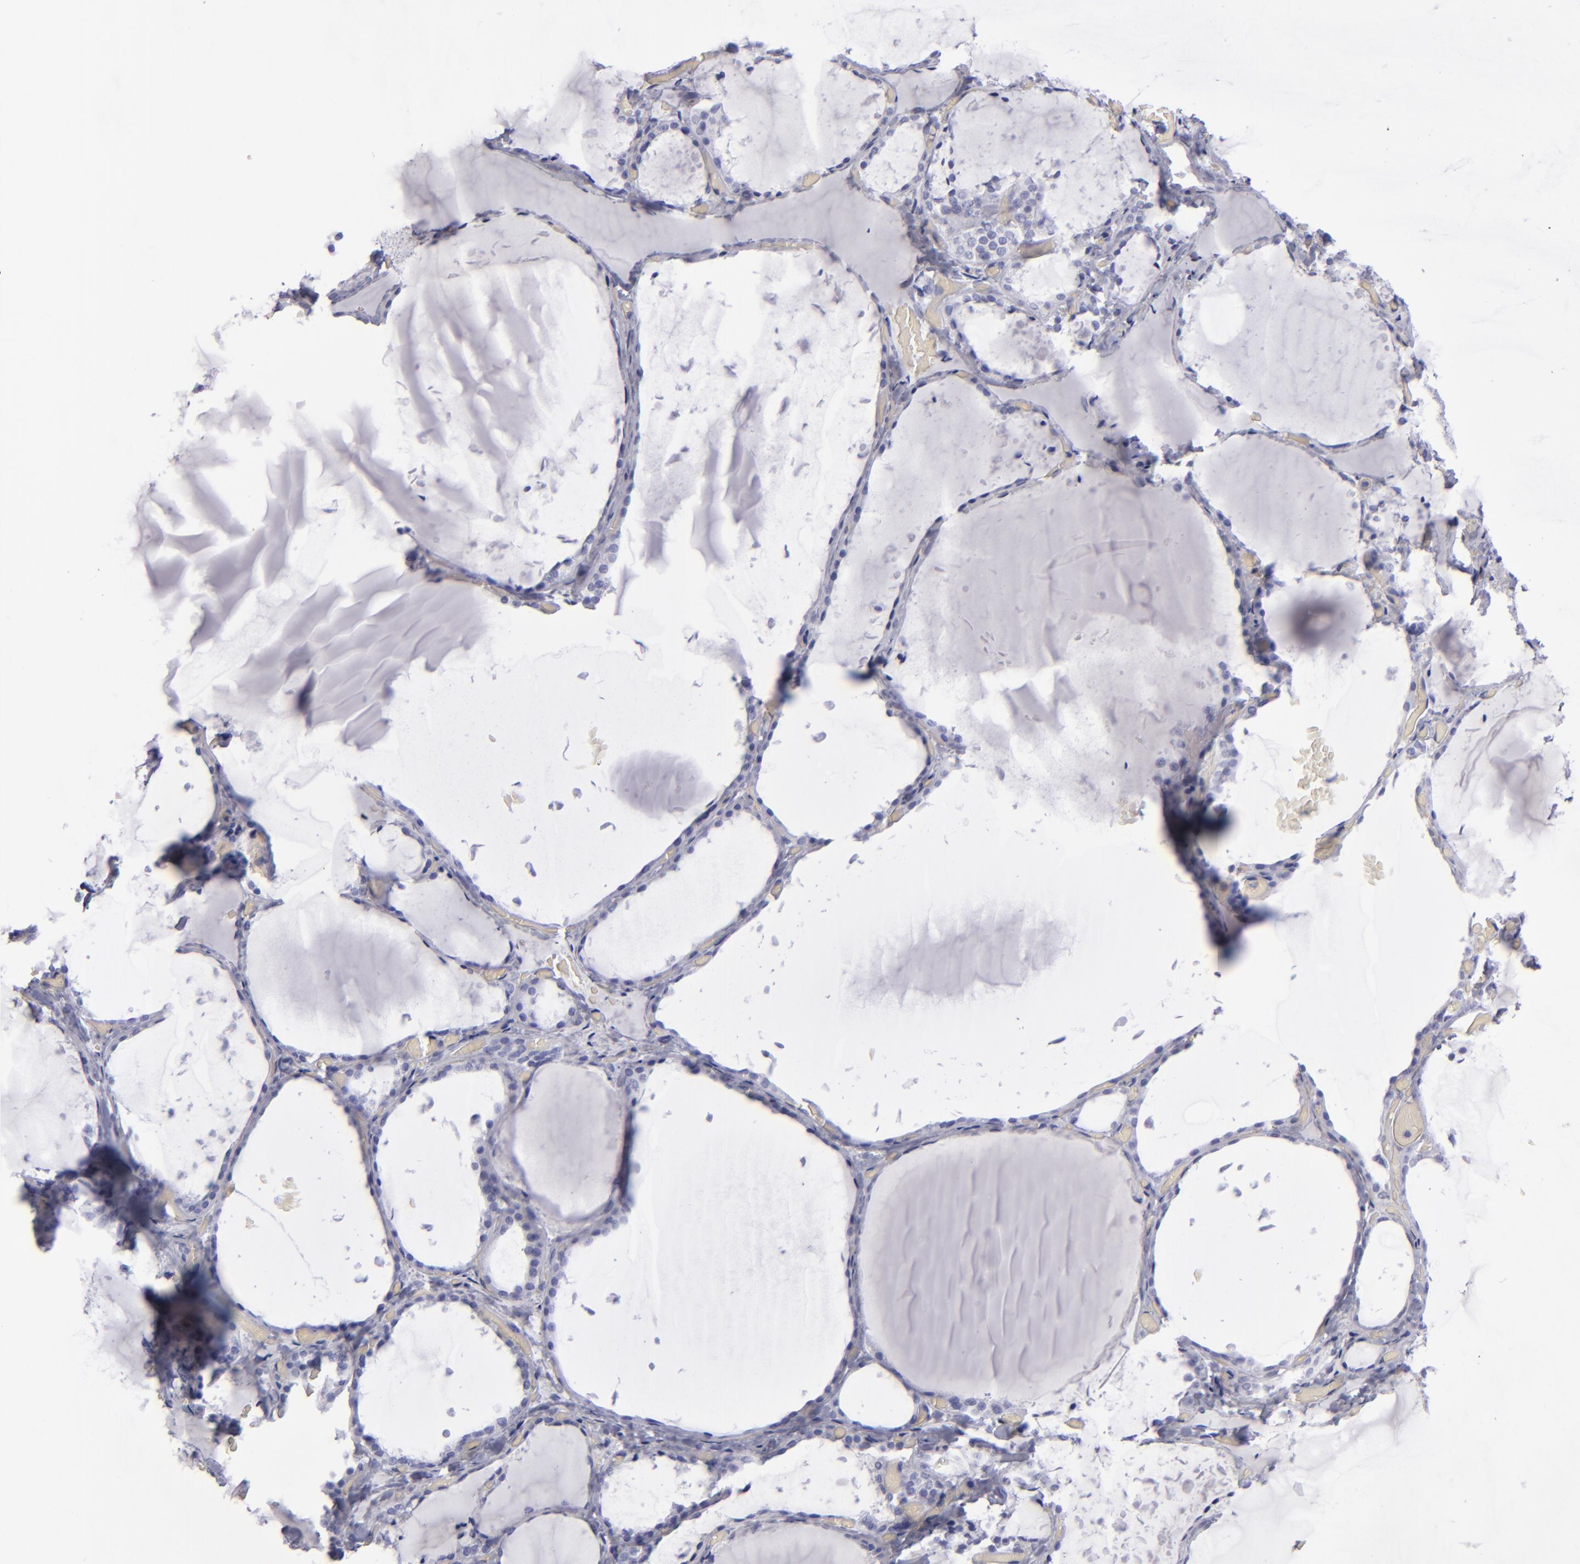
{"staining": {"intensity": "negative", "quantity": "none", "location": "none"}, "tissue": "thyroid gland", "cell_type": "Glandular cells", "image_type": "normal", "snomed": [{"axis": "morphology", "description": "Normal tissue, NOS"}, {"axis": "topography", "description": "Thyroid gland"}], "caption": "Immunohistochemistry (IHC) histopathology image of normal thyroid gland: human thyroid gland stained with DAB reveals no significant protein expression in glandular cells.", "gene": "CD22", "patient": {"sex": "female", "age": 22}}